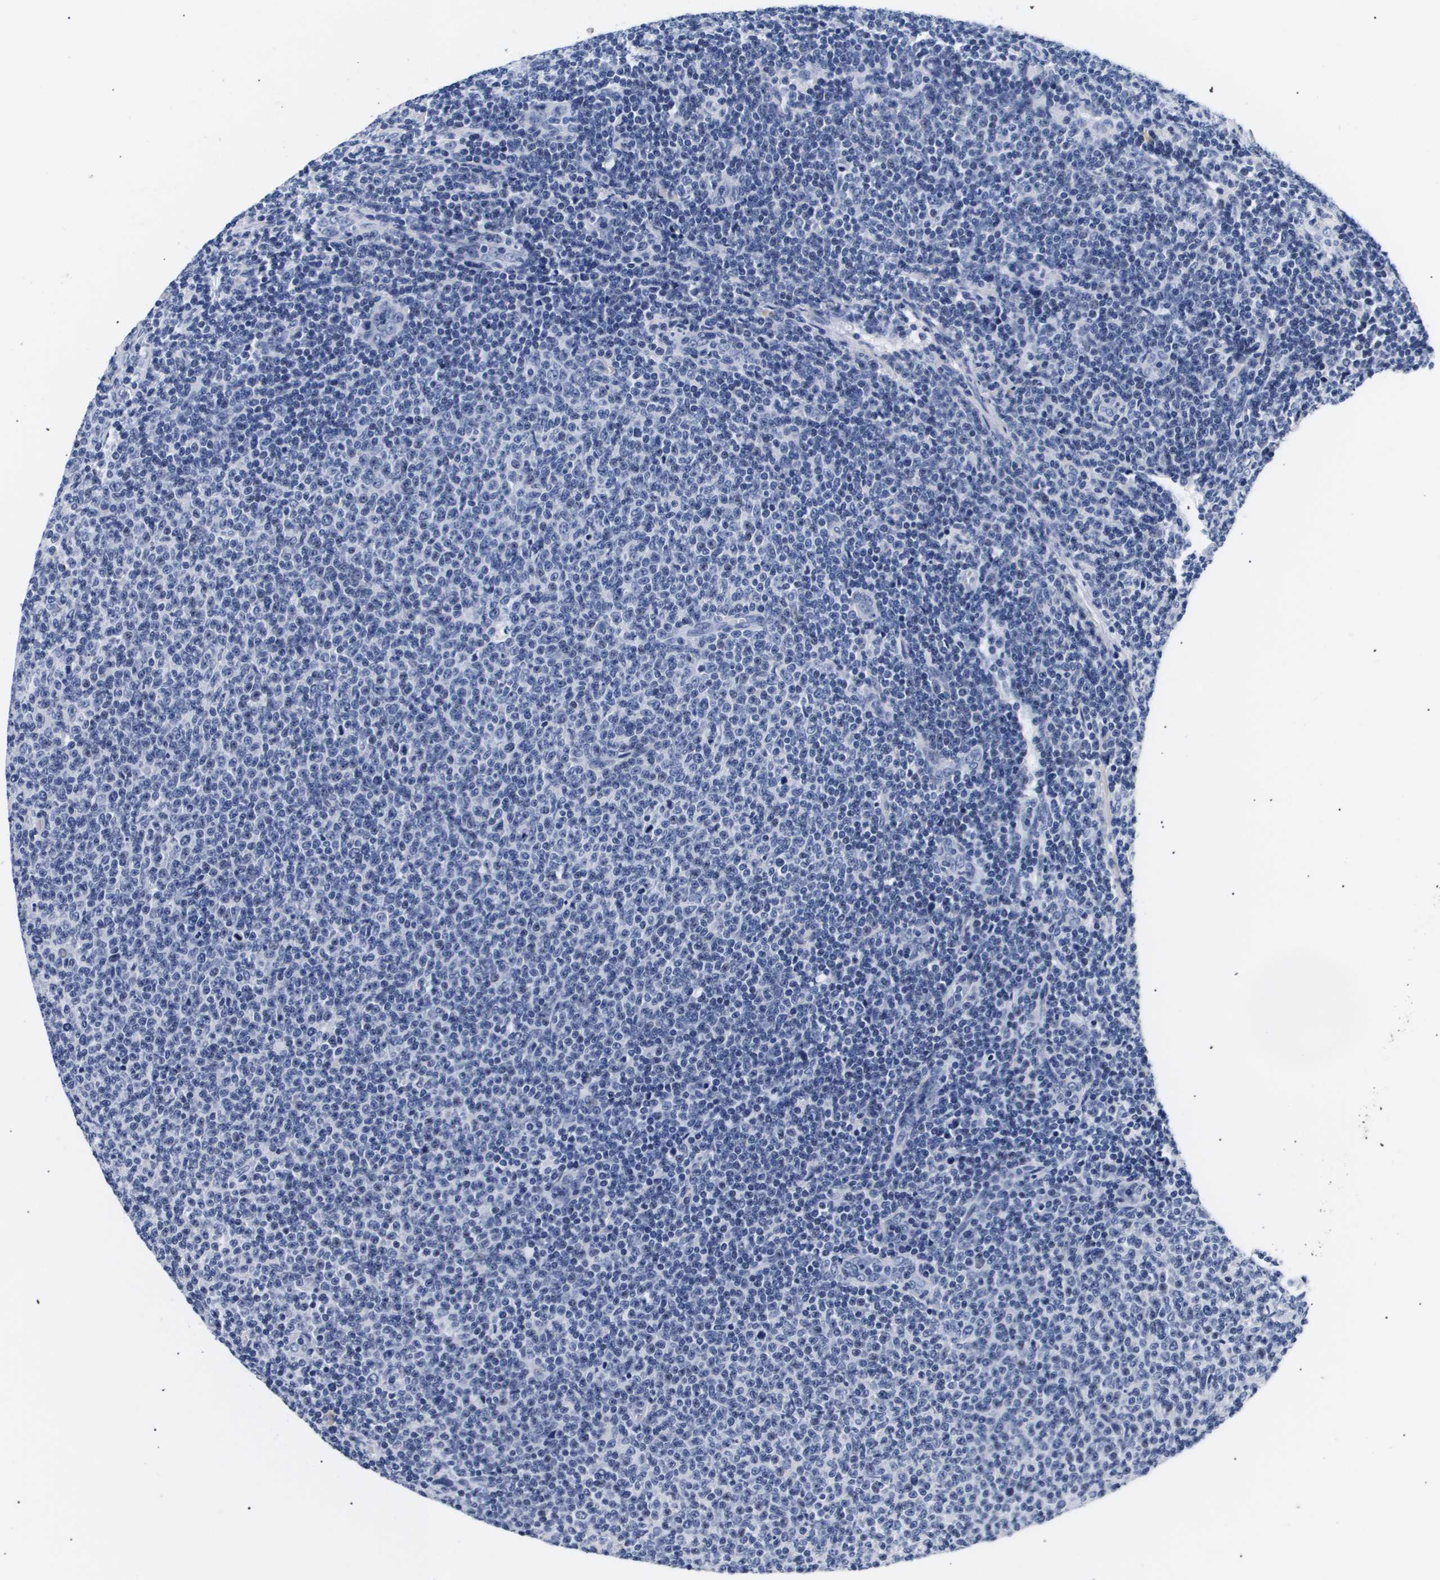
{"staining": {"intensity": "negative", "quantity": "none", "location": "none"}, "tissue": "lymphoma", "cell_type": "Tumor cells", "image_type": "cancer", "snomed": [{"axis": "morphology", "description": "Malignant lymphoma, non-Hodgkin's type, Low grade"}, {"axis": "topography", "description": "Lymph node"}], "caption": "A micrograph of malignant lymphoma, non-Hodgkin's type (low-grade) stained for a protein exhibits no brown staining in tumor cells.", "gene": "SHD", "patient": {"sex": "male", "age": 66}}